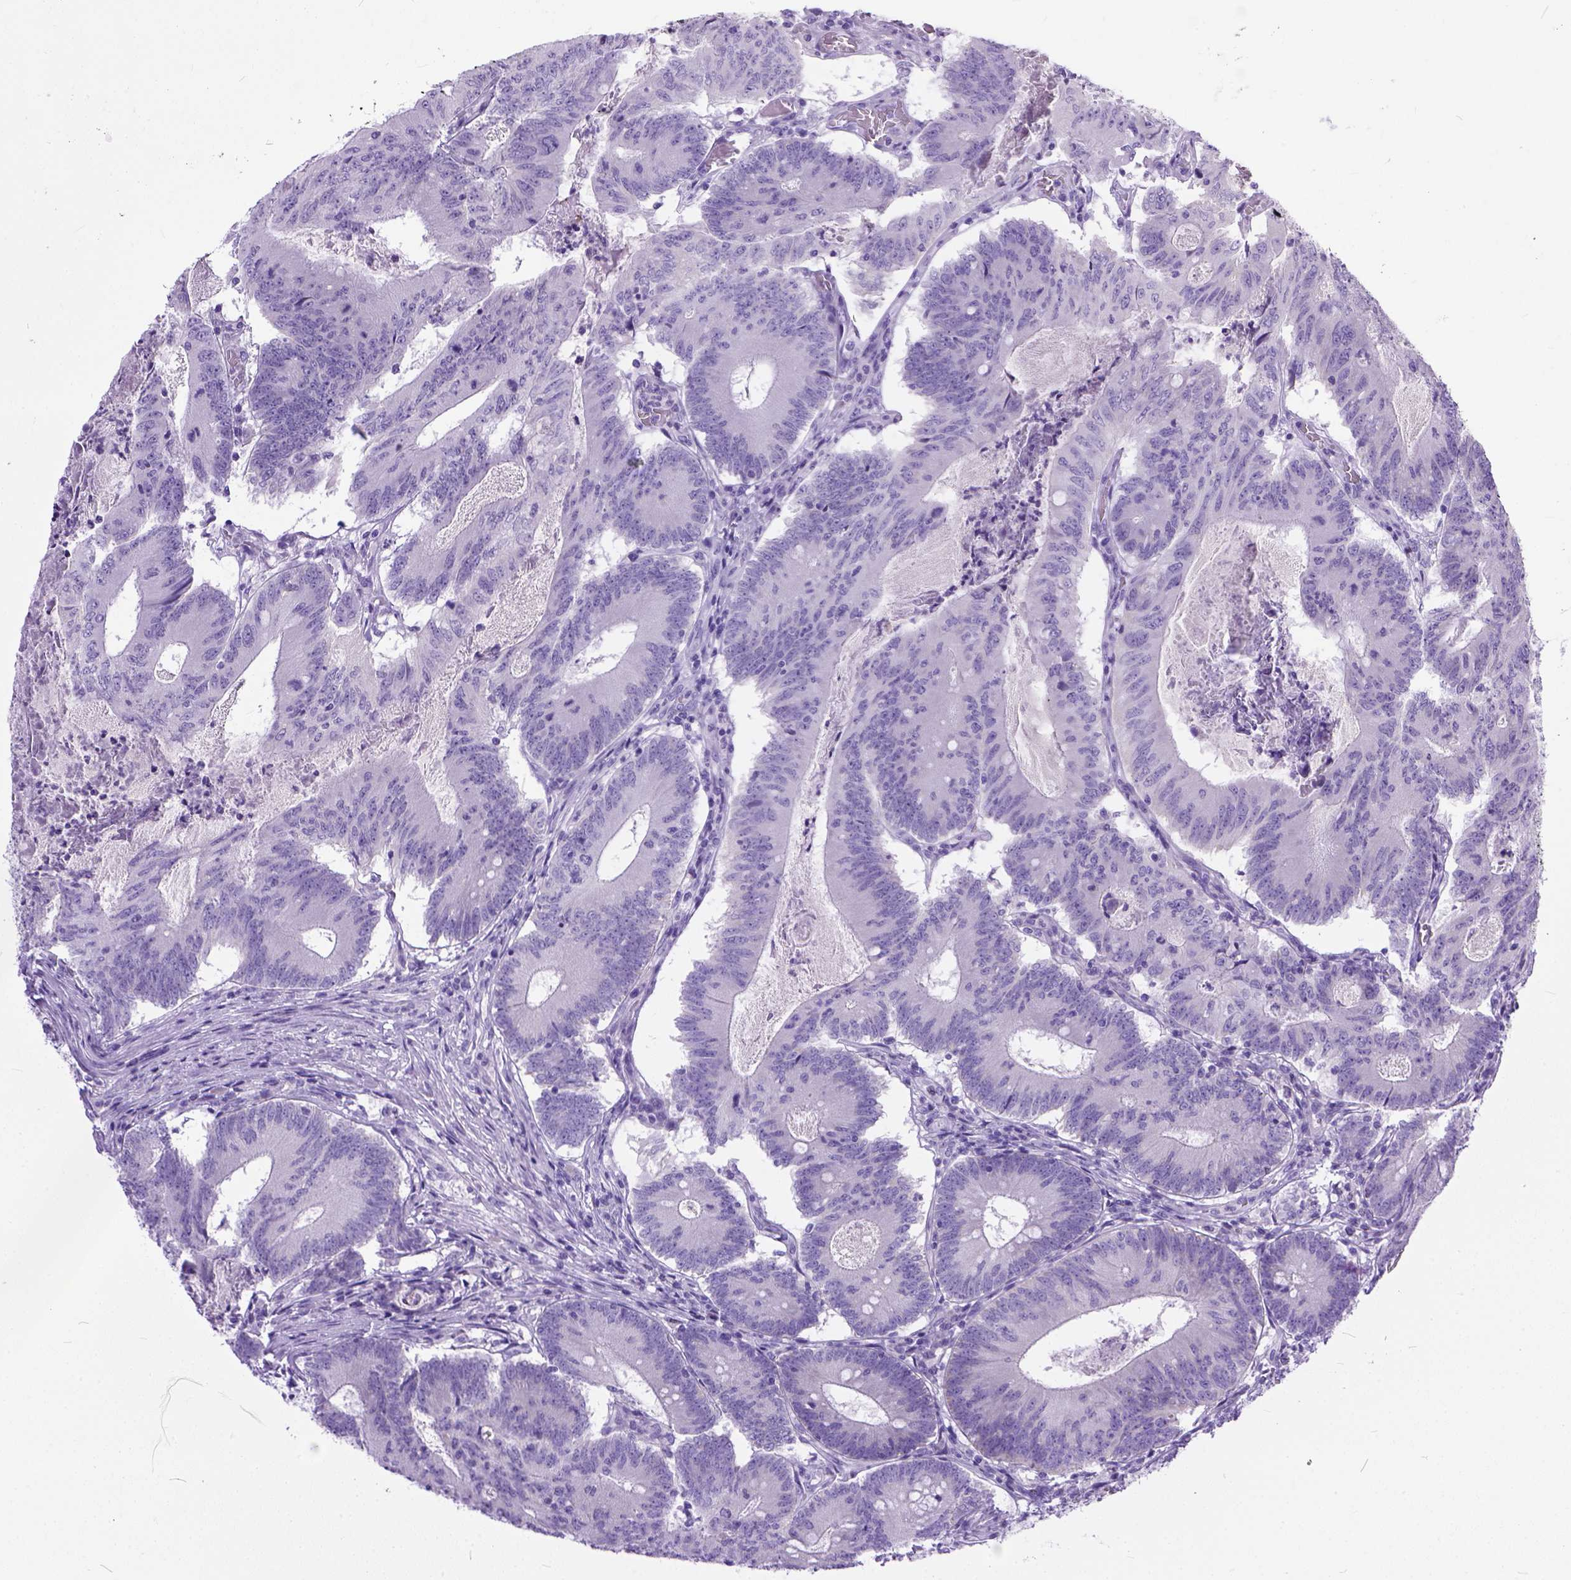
{"staining": {"intensity": "negative", "quantity": "none", "location": "none"}, "tissue": "colorectal cancer", "cell_type": "Tumor cells", "image_type": "cancer", "snomed": [{"axis": "morphology", "description": "Adenocarcinoma, NOS"}, {"axis": "topography", "description": "Colon"}], "caption": "Tumor cells show no significant positivity in colorectal cancer (adenocarcinoma).", "gene": "PLK5", "patient": {"sex": "female", "age": 70}}